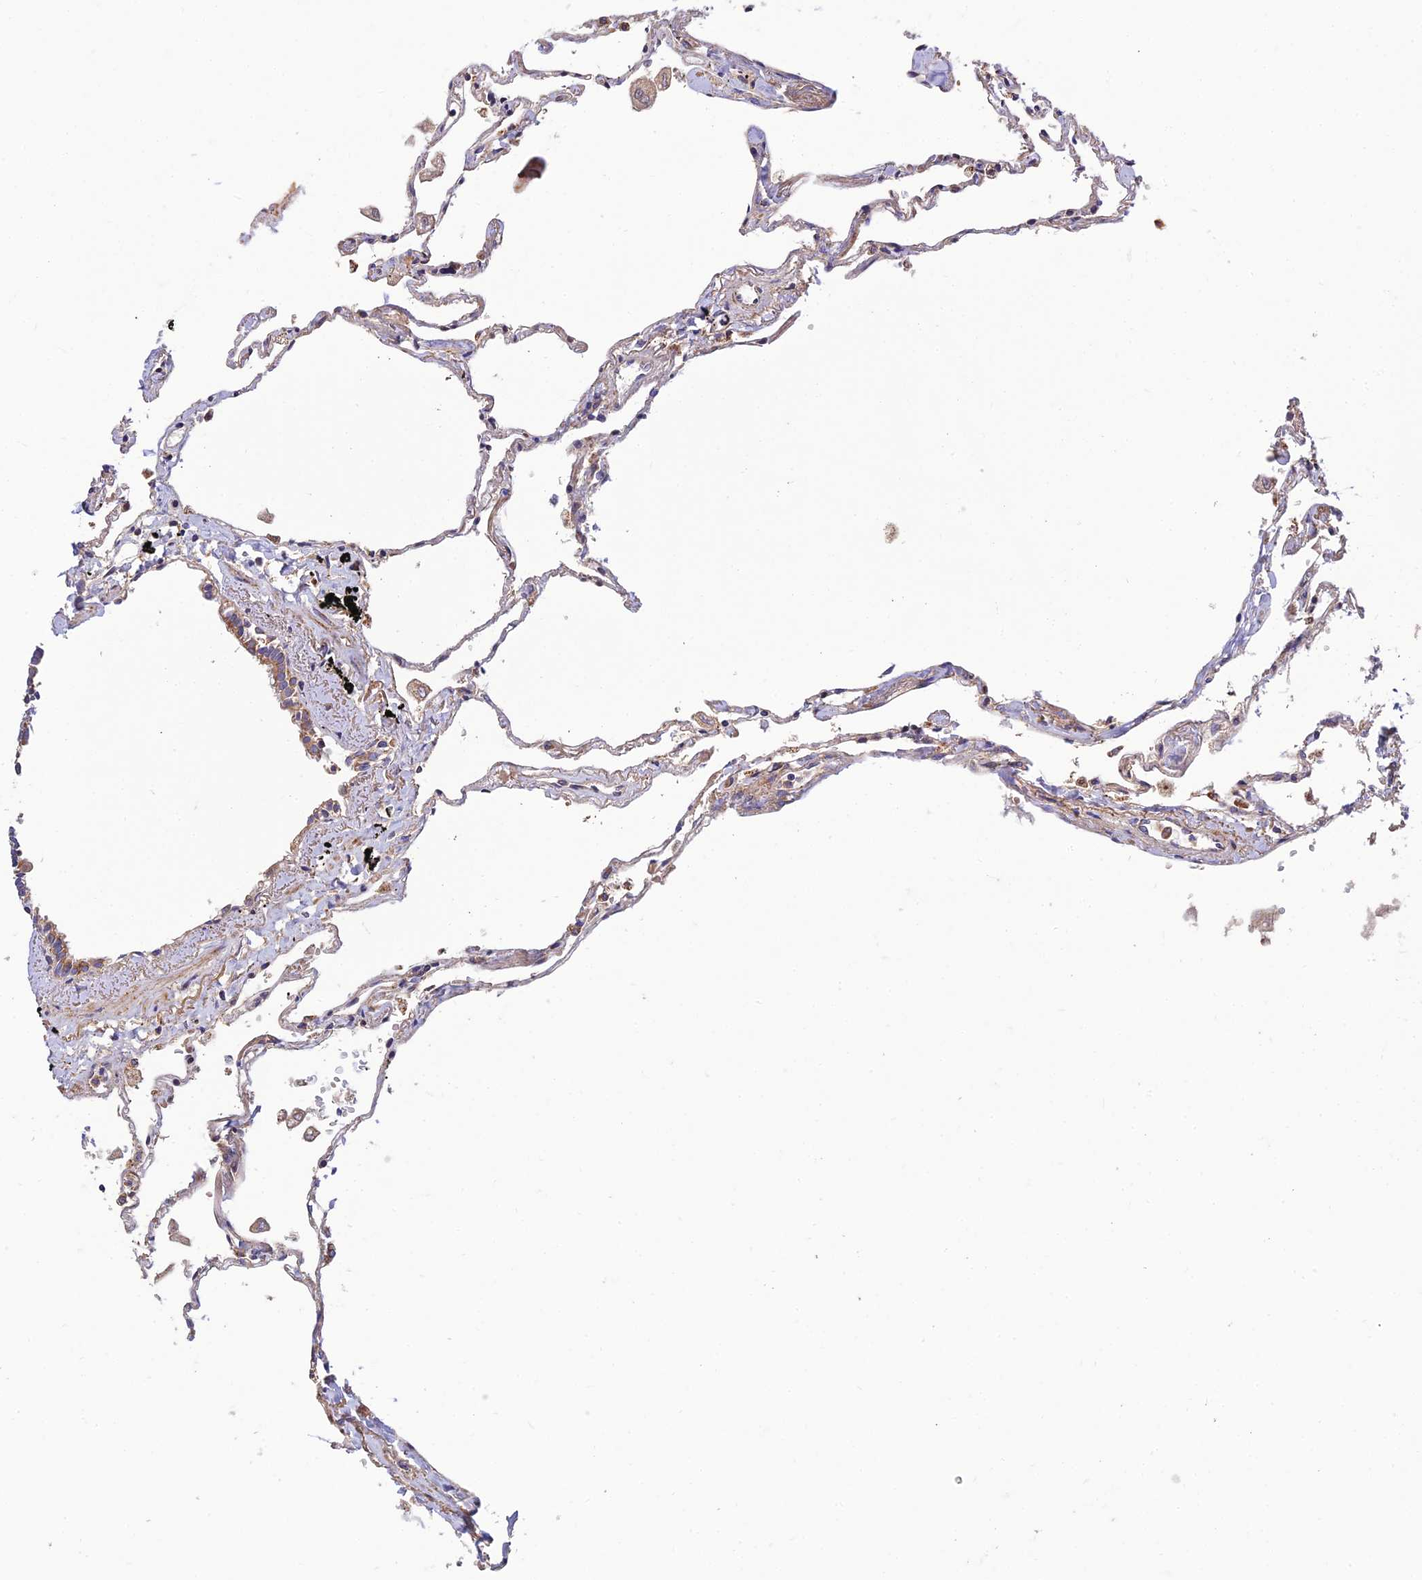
{"staining": {"intensity": "moderate", "quantity": "<25%", "location": "cytoplasmic/membranous"}, "tissue": "lung", "cell_type": "Alveolar cells", "image_type": "normal", "snomed": [{"axis": "morphology", "description": "Normal tissue, NOS"}, {"axis": "topography", "description": "Lung"}], "caption": "This image shows immunohistochemistry staining of benign lung, with low moderate cytoplasmic/membranous expression in about <25% of alveolar cells.", "gene": "PODNL1", "patient": {"sex": "female", "age": 67}}